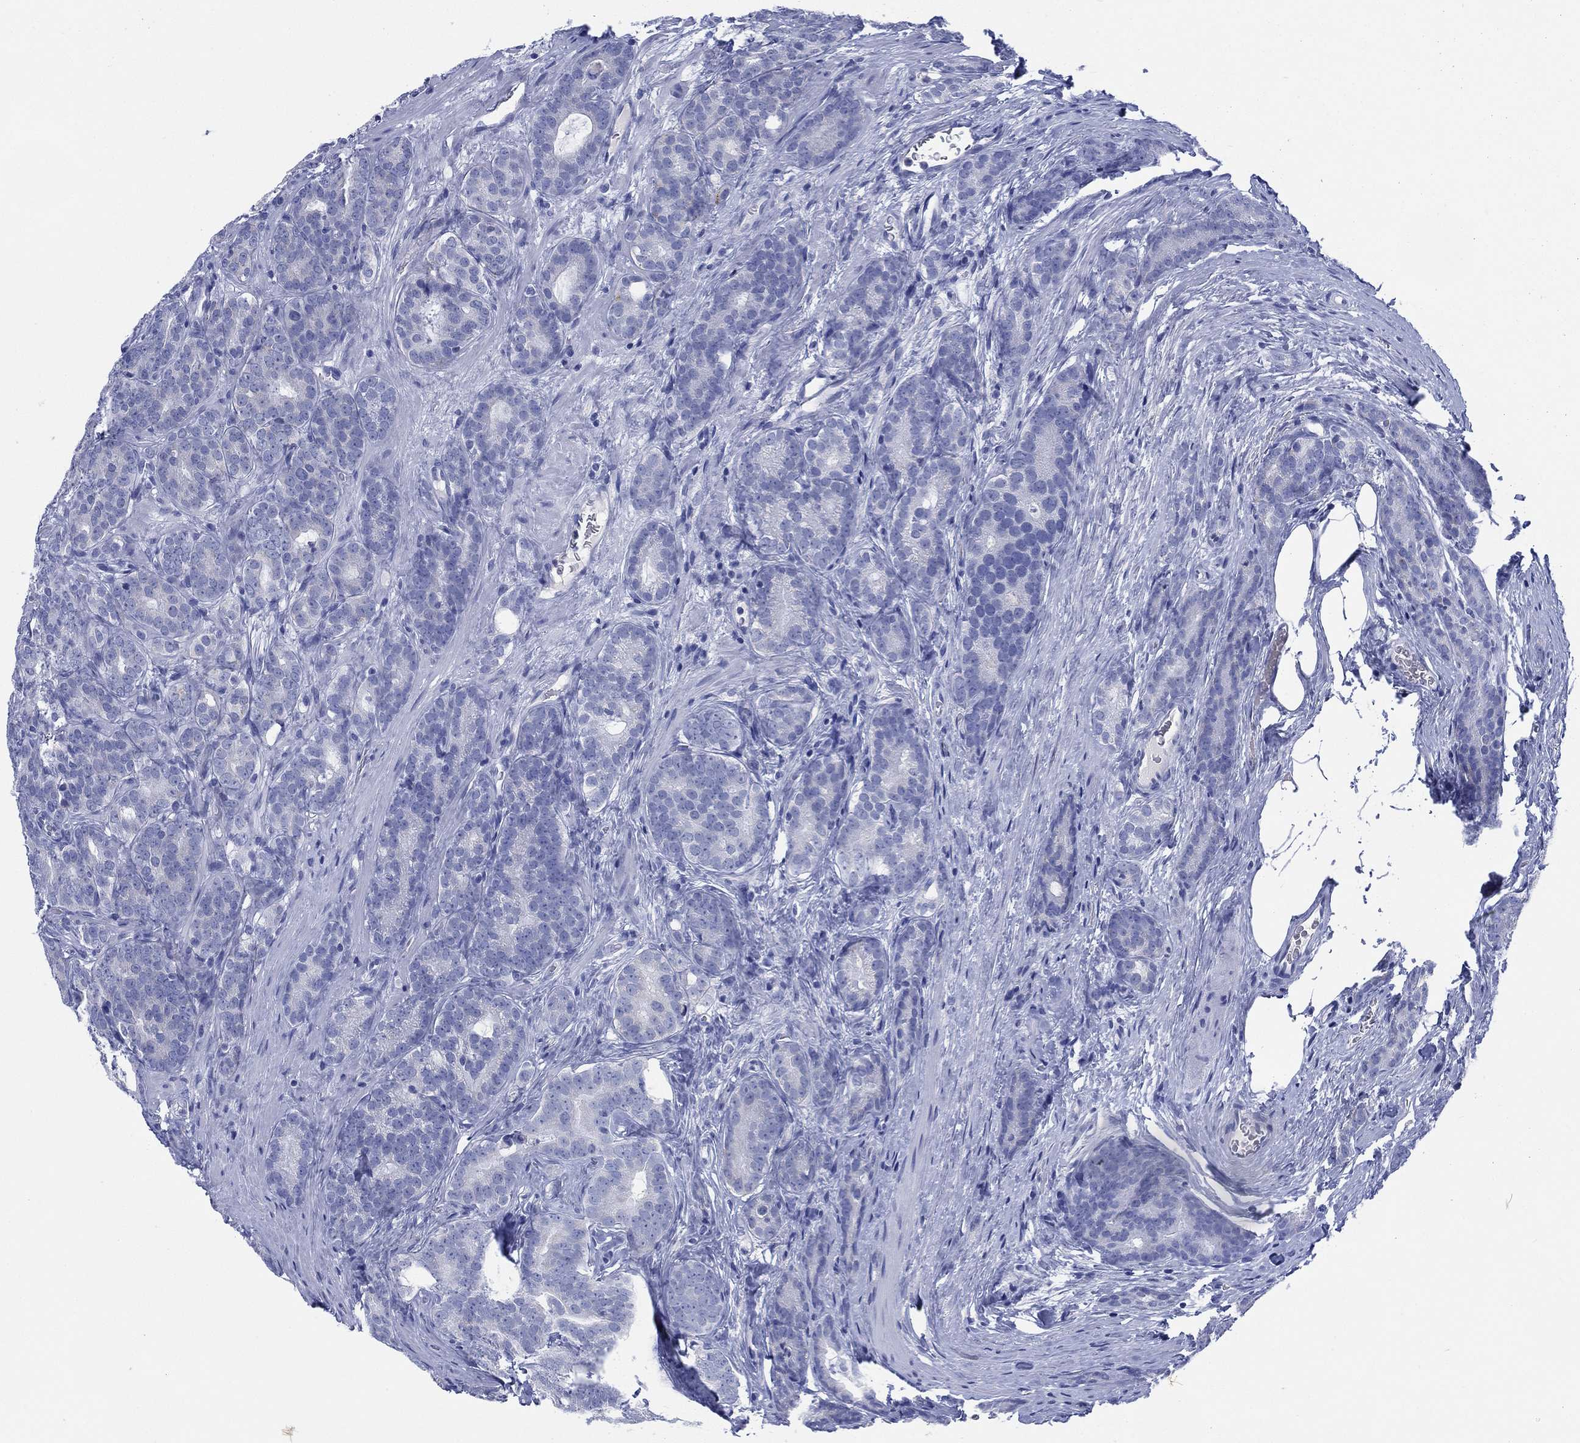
{"staining": {"intensity": "negative", "quantity": "none", "location": "none"}, "tissue": "prostate cancer", "cell_type": "Tumor cells", "image_type": "cancer", "snomed": [{"axis": "morphology", "description": "Adenocarcinoma, NOS"}, {"axis": "topography", "description": "Prostate"}], "caption": "Prostate adenocarcinoma was stained to show a protein in brown. There is no significant expression in tumor cells.", "gene": "SLC9C2", "patient": {"sex": "male", "age": 71}}